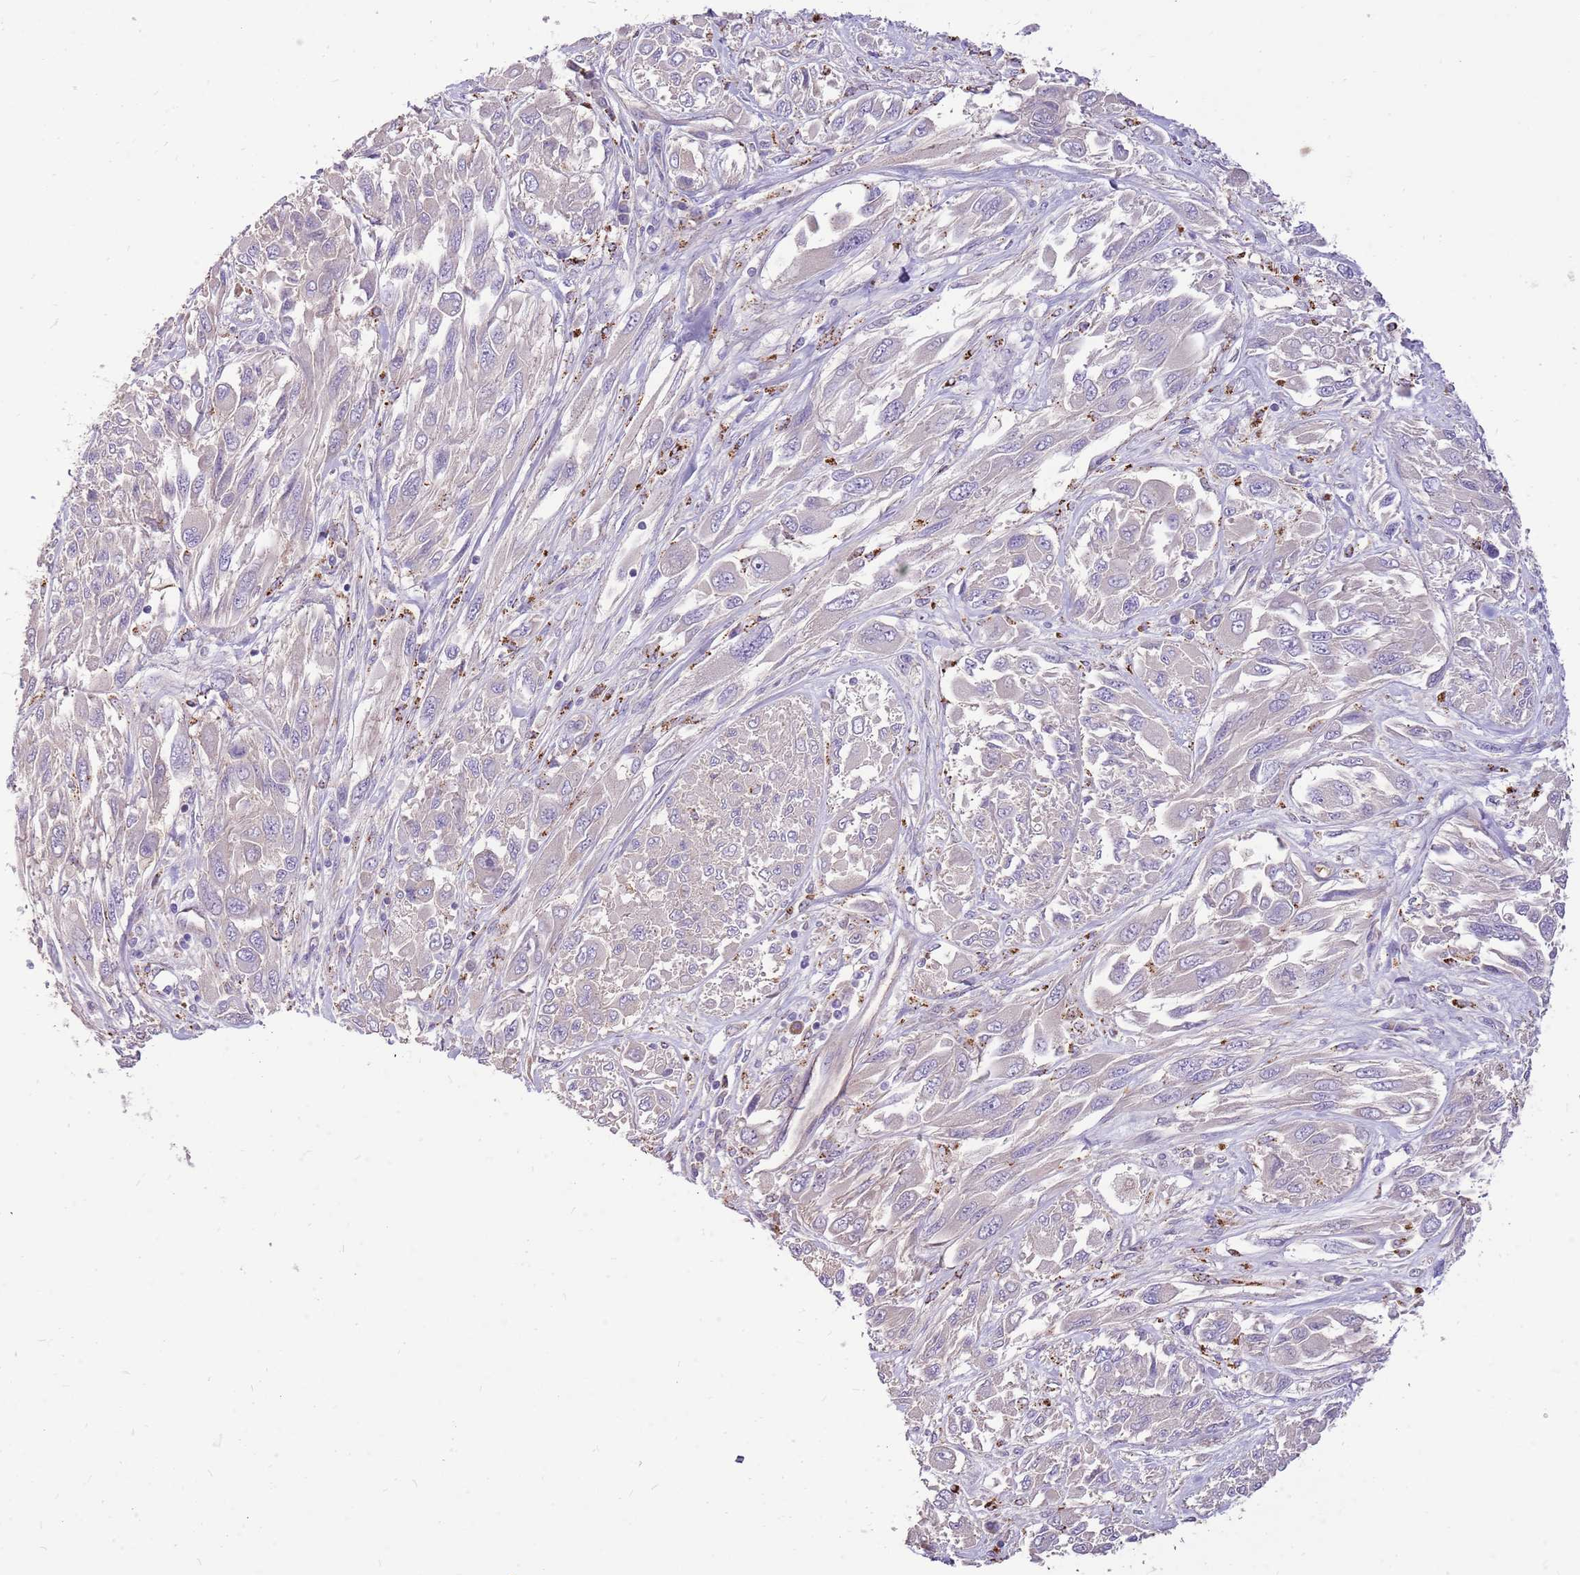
{"staining": {"intensity": "negative", "quantity": "none", "location": "none"}, "tissue": "melanoma", "cell_type": "Tumor cells", "image_type": "cancer", "snomed": [{"axis": "morphology", "description": "Malignant melanoma, NOS"}, {"axis": "topography", "description": "Skin"}], "caption": "Malignant melanoma stained for a protein using immunohistochemistry (IHC) demonstrates no positivity tumor cells.", "gene": "NTN4", "patient": {"sex": "female", "age": 91}}